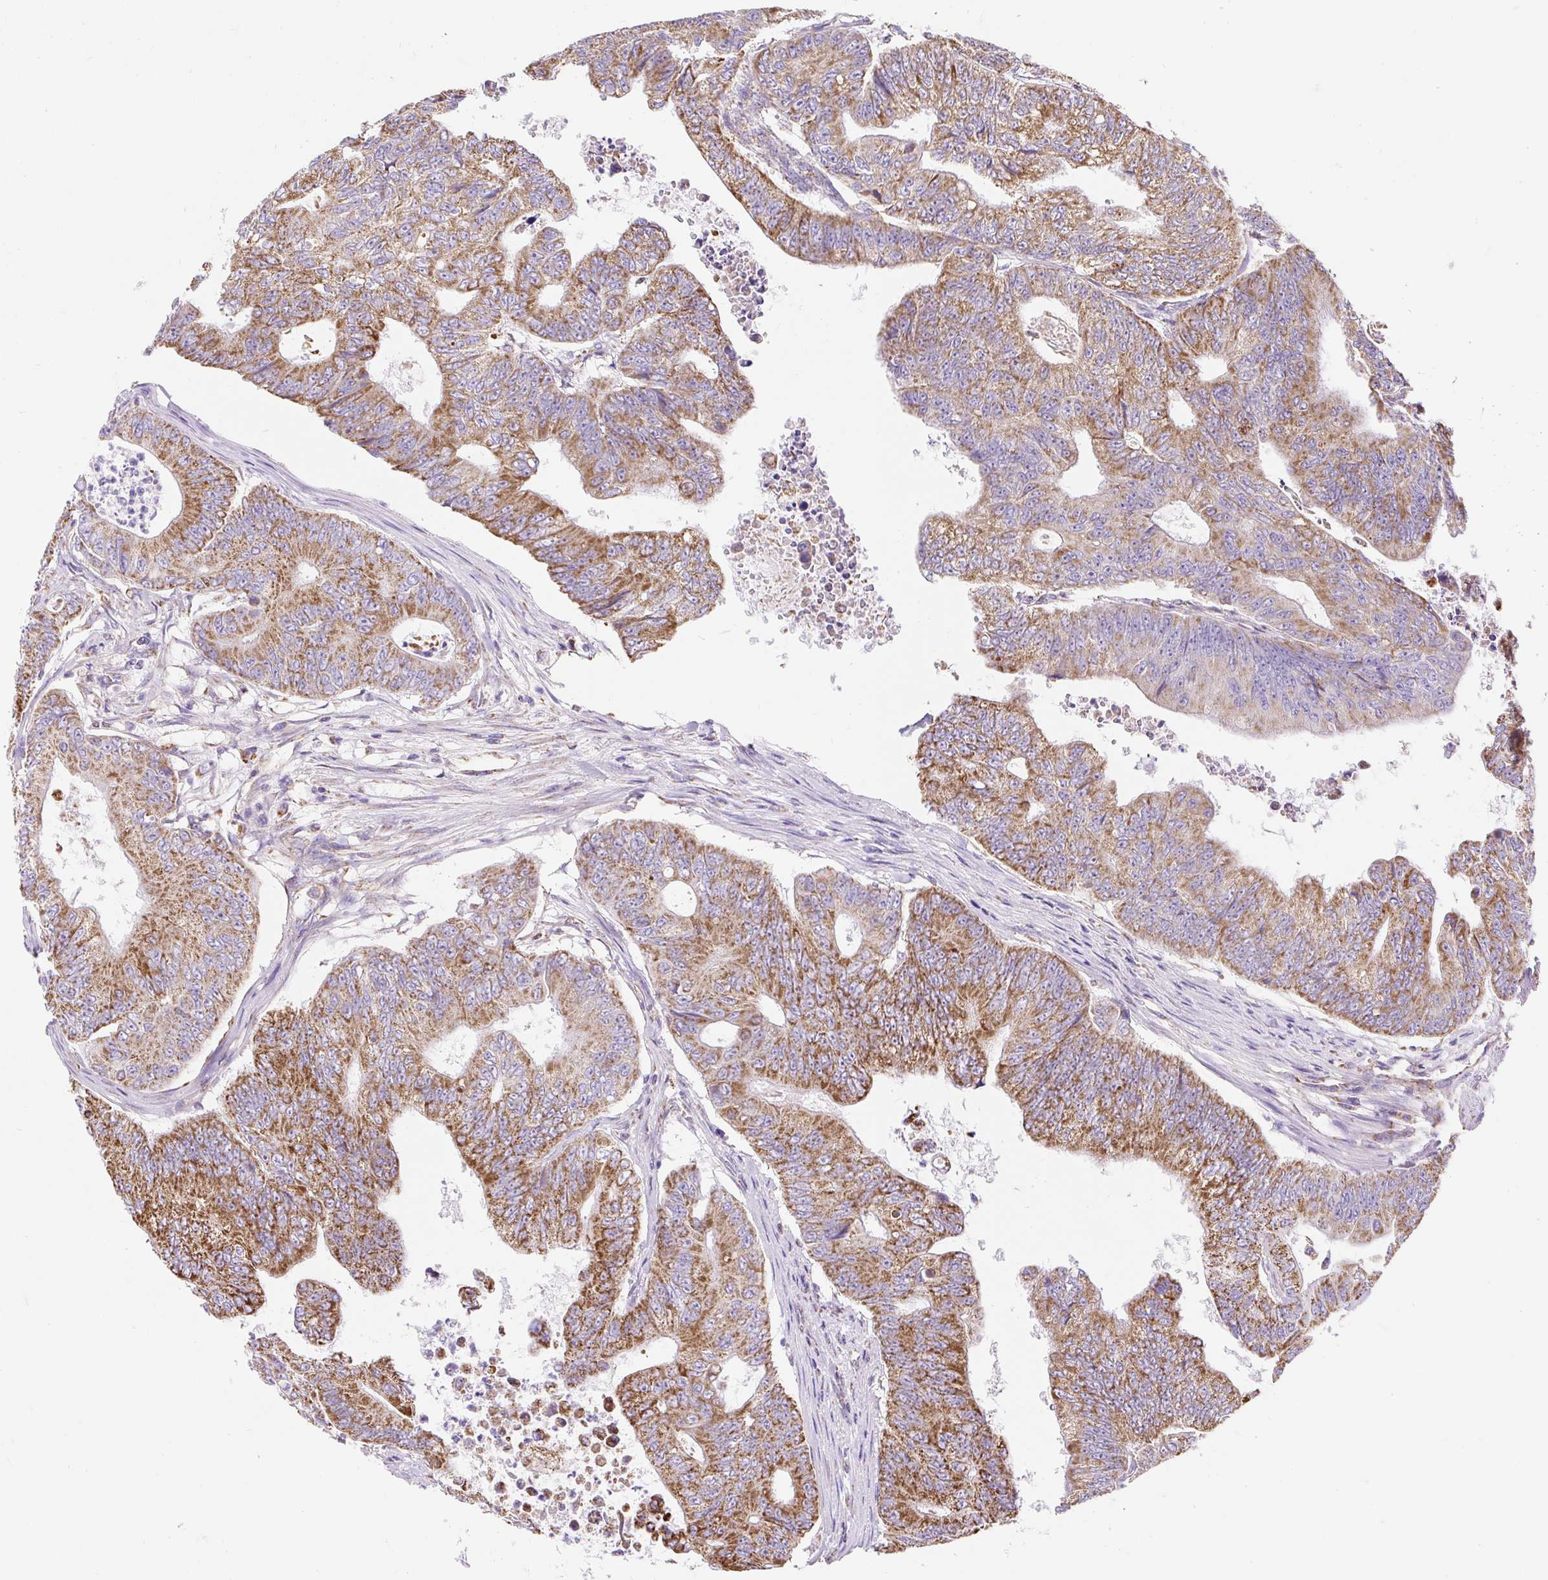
{"staining": {"intensity": "moderate", "quantity": ">75%", "location": "cytoplasmic/membranous"}, "tissue": "colorectal cancer", "cell_type": "Tumor cells", "image_type": "cancer", "snomed": [{"axis": "morphology", "description": "Adenocarcinoma, NOS"}, {"axis": "topography", "description": "Colon"}], "caption": "A high-resolution image shows immunohistochemistry staining of colorectal cancer, which exhibits moderate cytoplasmic/membranous staining in approximately >75% of tumor cells.", "gene": "DAAM2", "patient": {"sex": "female", "age": 48}}